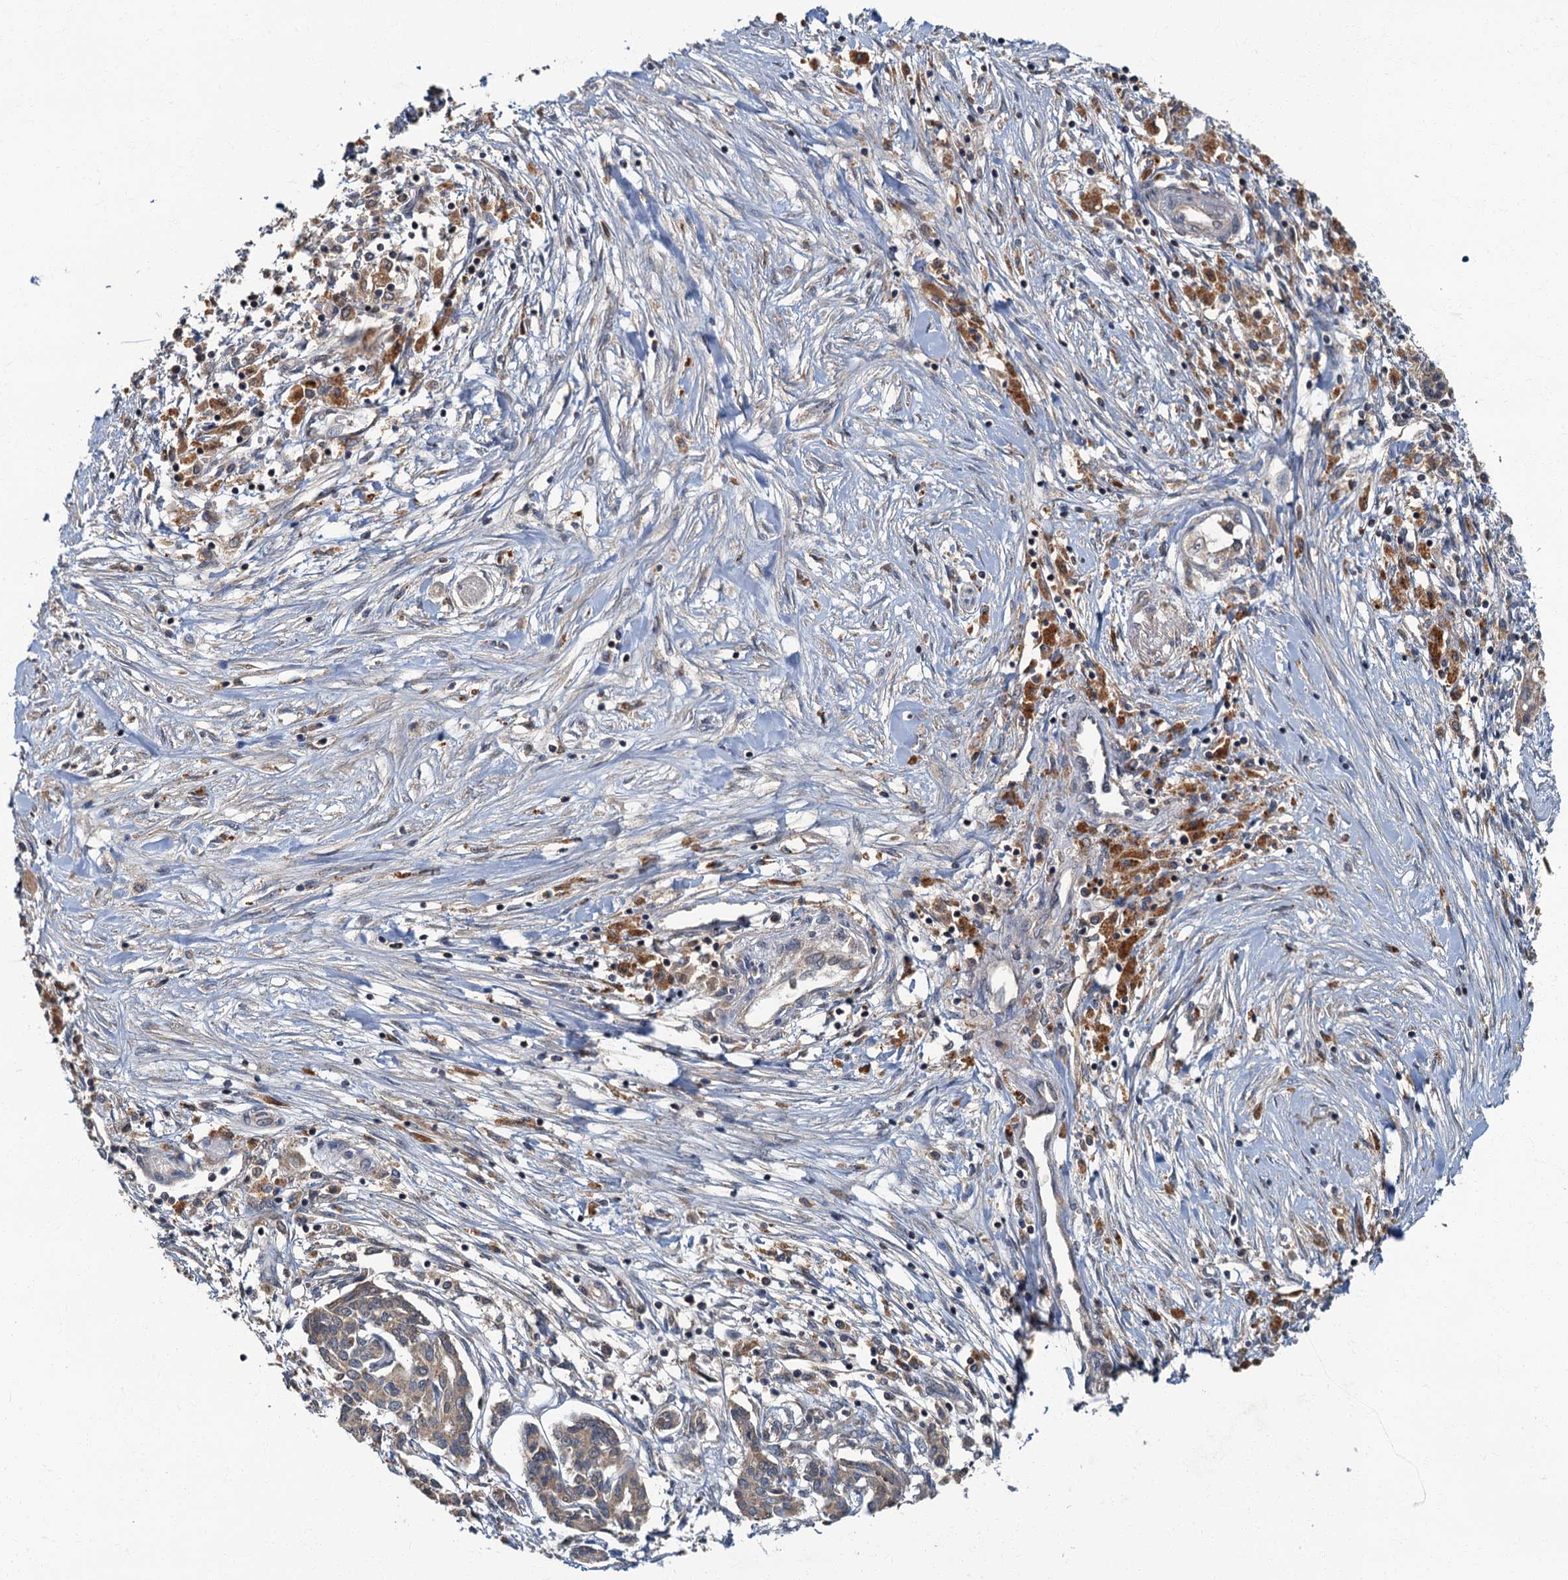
{"staining": {"intensity": "weak", "quantity": ">75%", "location": "cytoplasmic/membranous"}, "tissue": "pancreatic cancer", "cell_type": "Tumor cells", "image_type": "cancer", "snomed": [{"axis": "morphology", "description": "Adenocarcinoma, NOS"}, {"axis": "topography", "description": "Pancreas"}], "caption": "A high-resolution photomicrograph shows IHC staining of pancreatic cancer, which shows weak cytoplasmic/membranous positivity in about >75% of tumor cells.", "gene": "WDCP", "patient": {"sex": "female", "age": 50}}